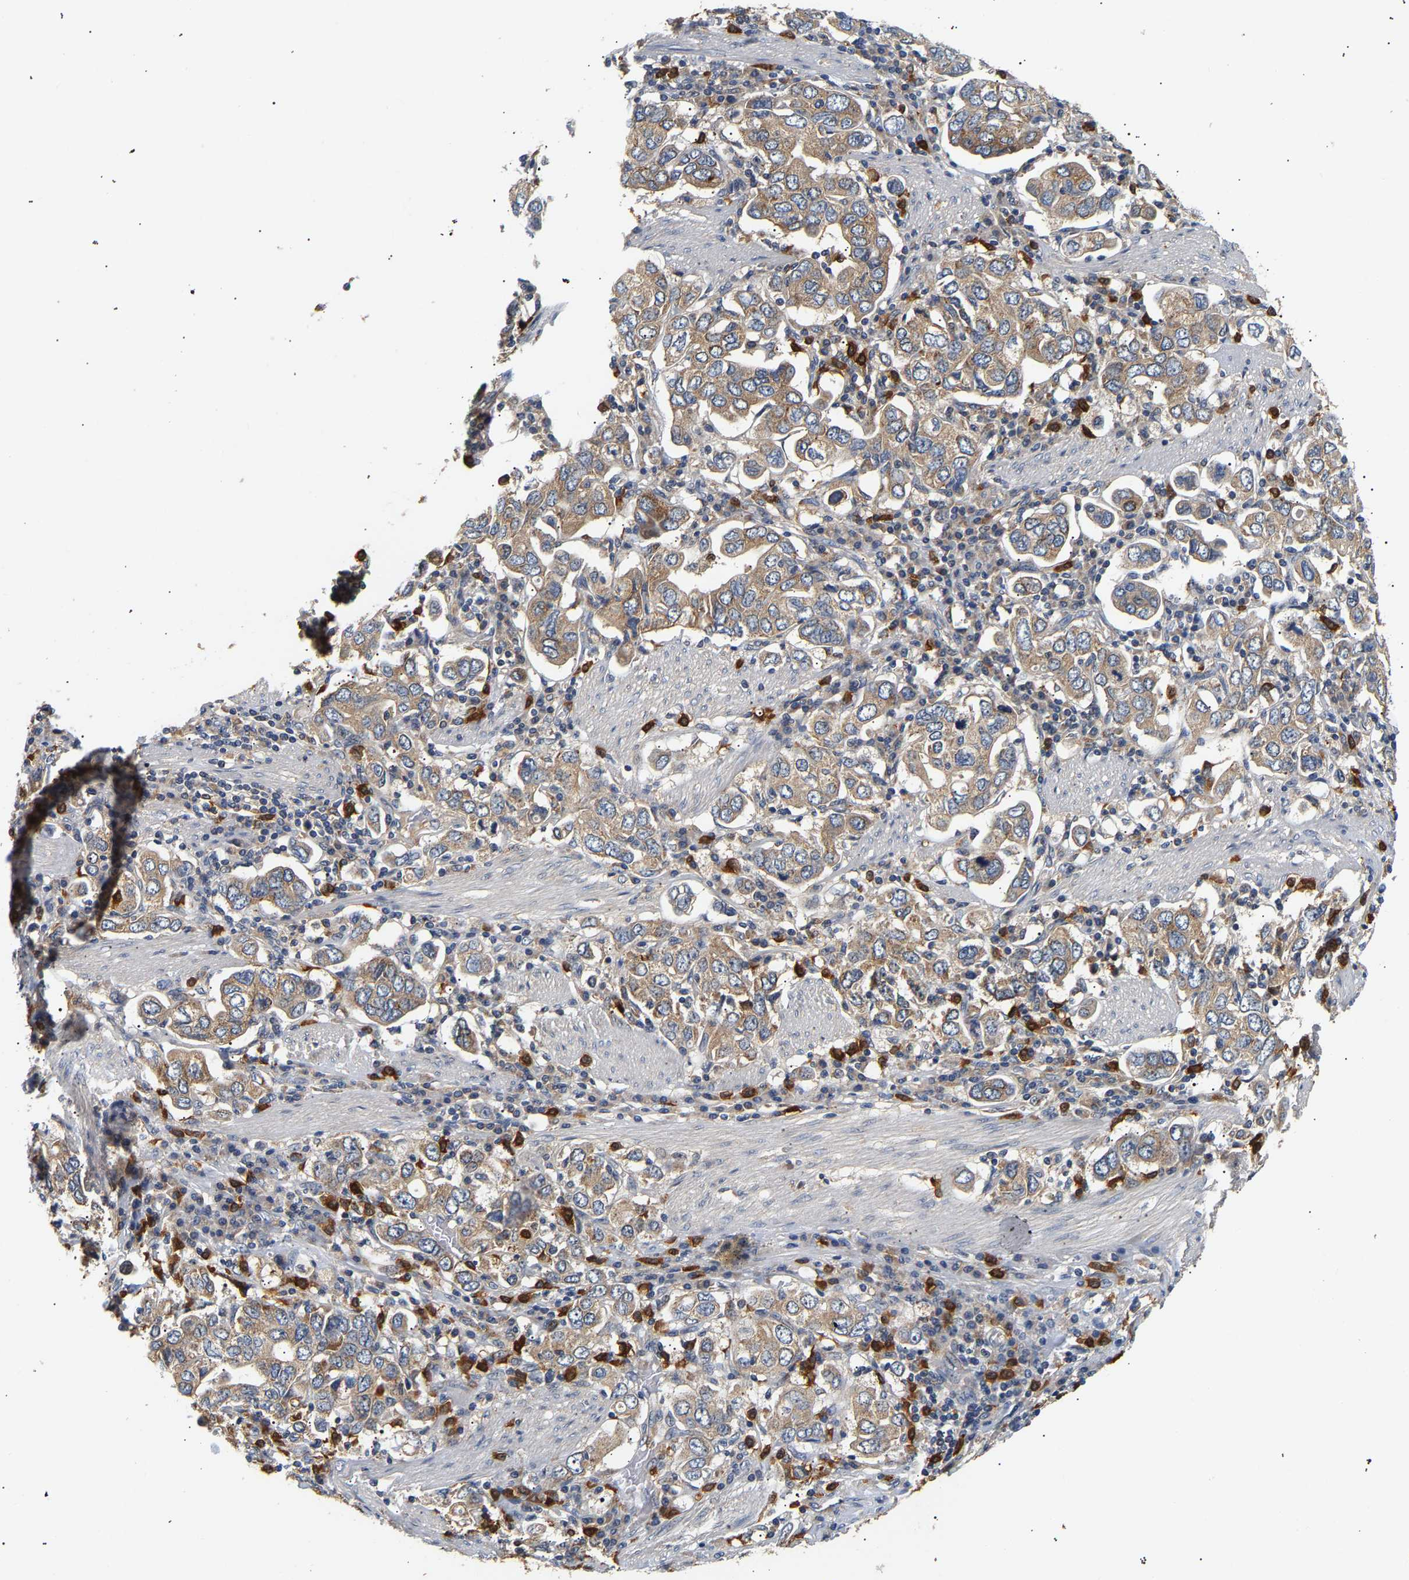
{"staining": {"intensity": "moderate", "quantity": ">75%", "location": "cytoplasmic/membranous"}, "tissue": "stomach cancer", "cell_type": "Tumor cells", "image_type": "cancer", "snomed": [{"axis": "morphology", "description": "Adenocarcinoma, NOS"}, {"axis": "topography", "description": "Stomach, upper"}], "caption": "Immunohistochemical staining of human stomach cancer shows medium levels of moderate cytoplasmic/membranous staining in about >75% of tumor cells. (DAB IHC with brightfield microscopy, high magnification).", "gene": "PPID", "patient": {"sex": "male", "age": 62}}